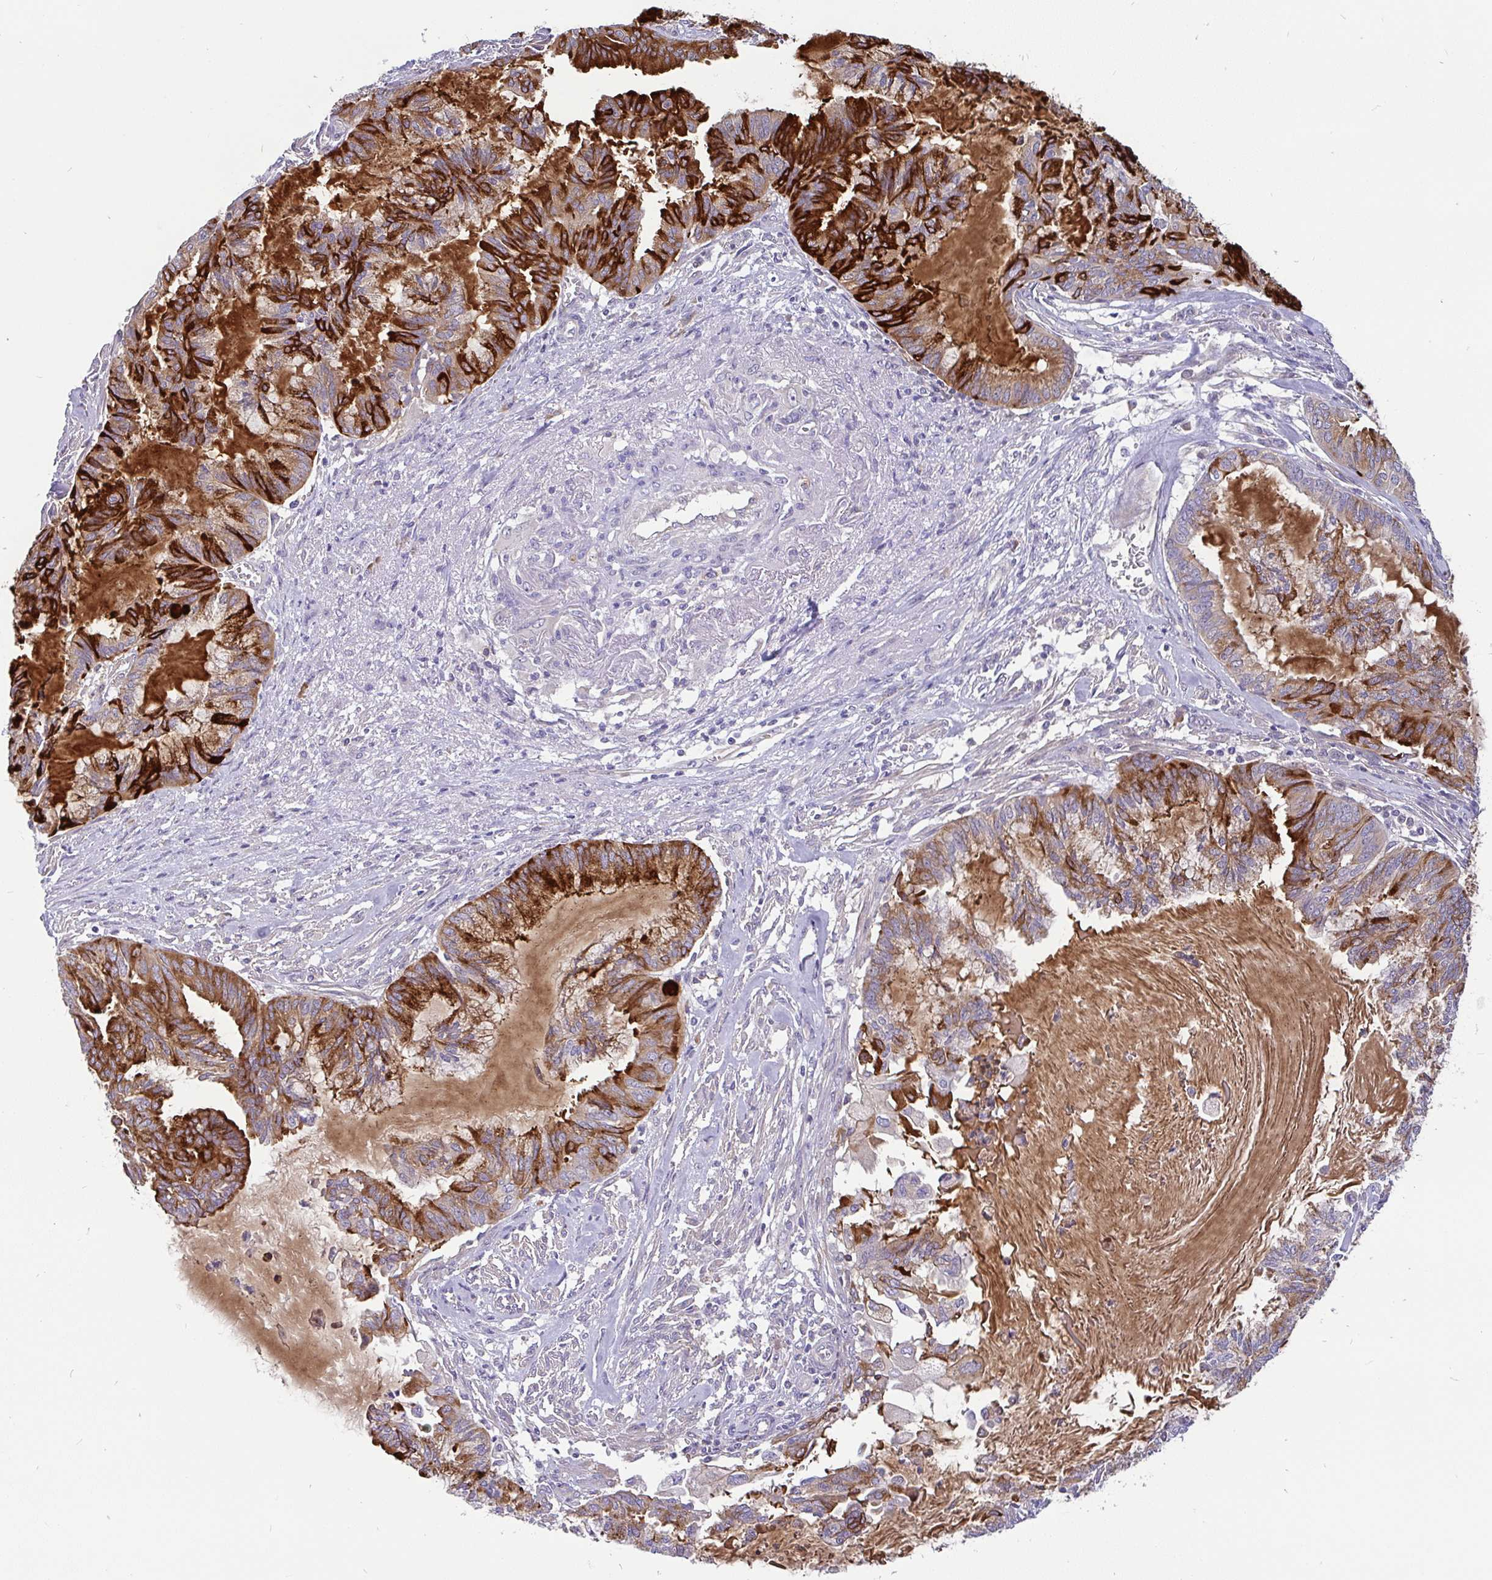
{"staining": {"intensity": "strong", "quantity": "25%-75%", "location": "cytoplasmic/membranous"}, "tissue": "endometrial cancer", "cell_type": "Tumor cells", "image_type": "cancer", "snomed": [{"axis": "morphology", "description": "Adenocarcinoma, NOS"}, {"axis": "topography", "description": "Endometrium"}], "caption": "A high-resolution histopathology image shows IHC staining of endometrial adenocarcinoma, which displays strong cytoplasmic/membranous expression in approximately 25%-75% of tumor cells. The staining was performed using DAB (3,3'-diaminobenzidine), with brown indicating positive protein expression. Nuclei are stained blue with hematoxylin.", "gene": "LRRC26", "patient": {"sex": "female", "age": 86}}